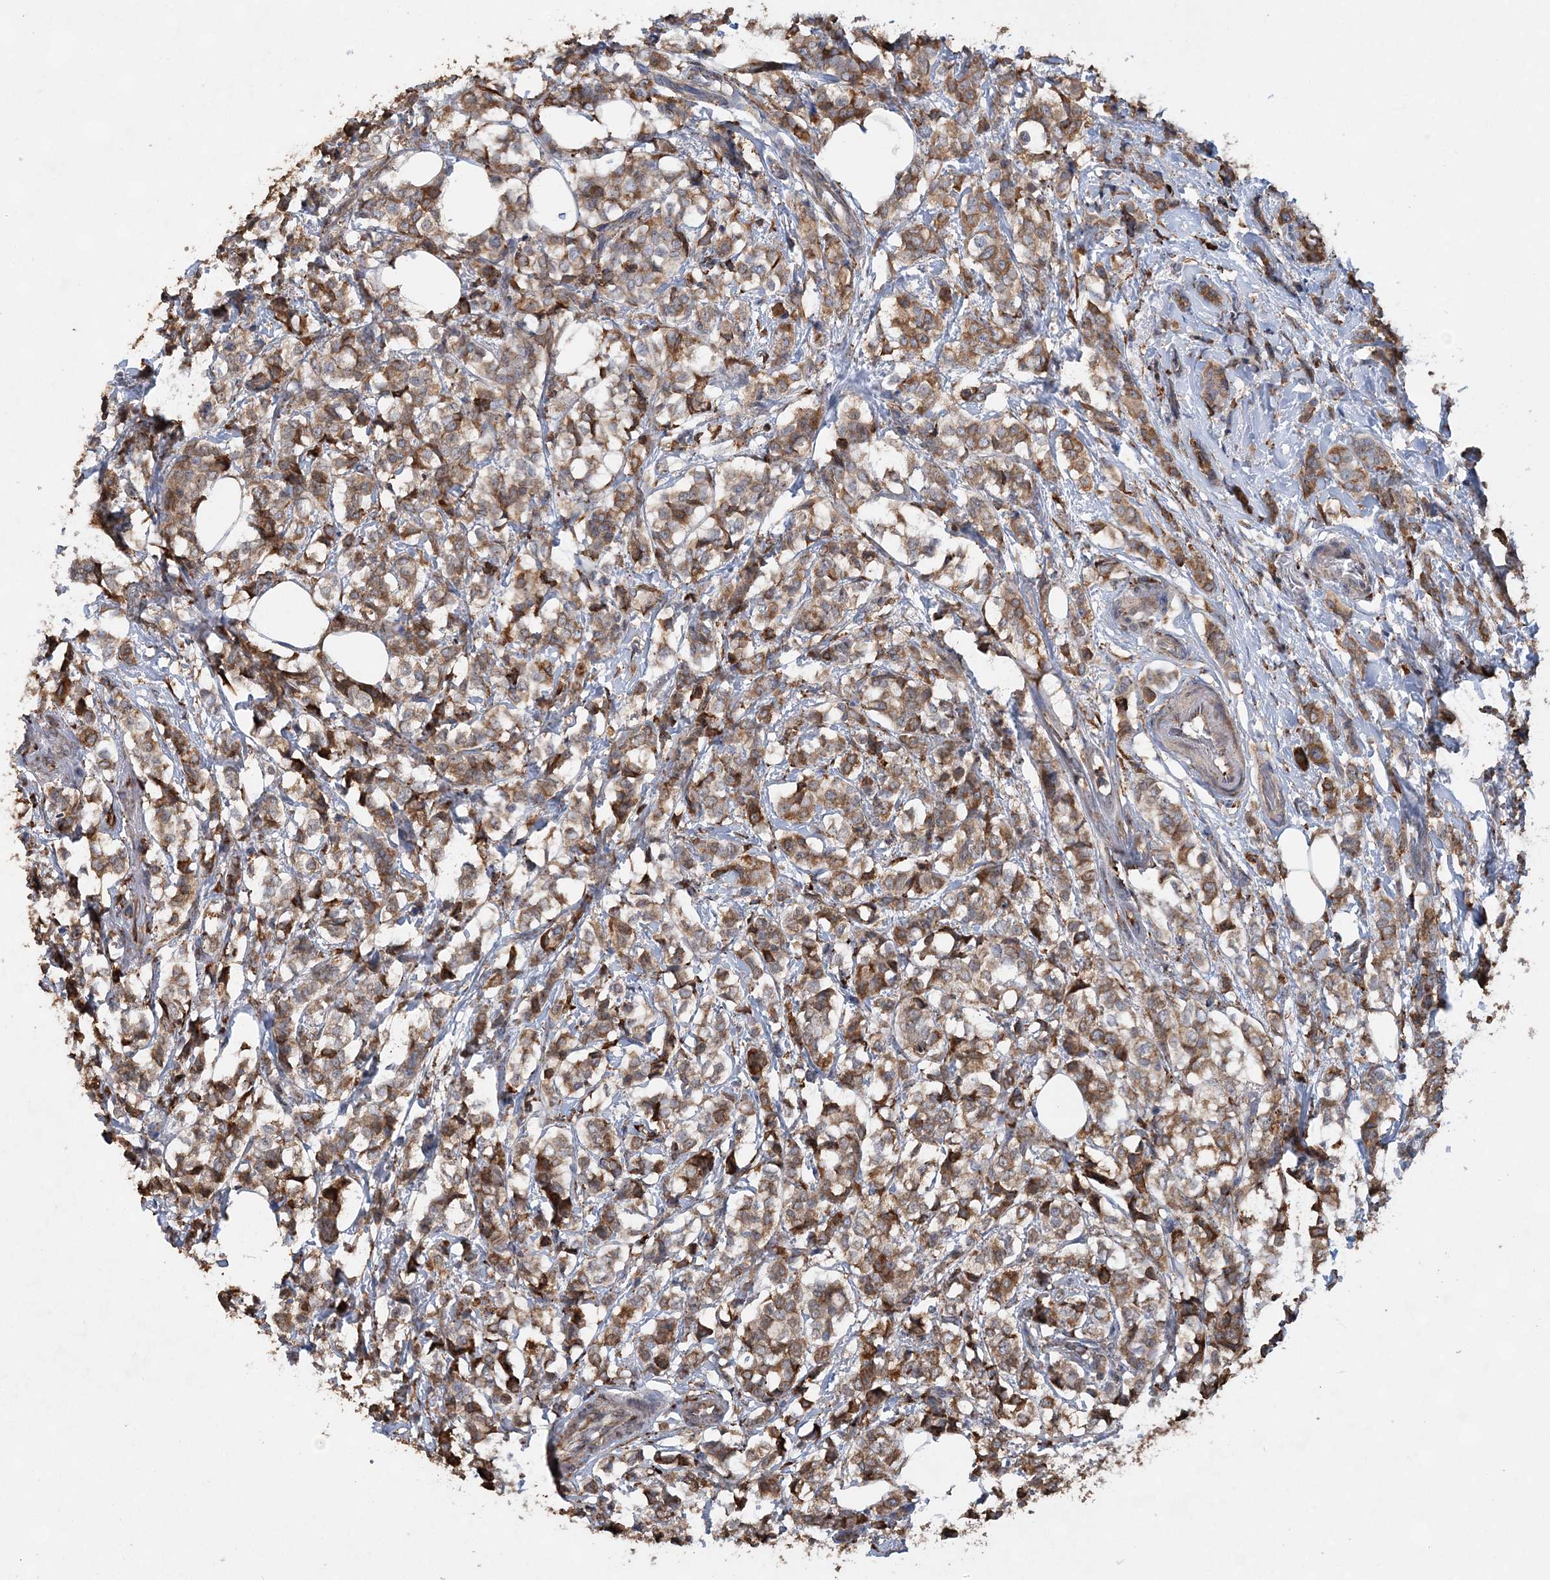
{"staining": {"intensity": "moderate", "quantity": ">75%", "location": "cytoplasmic/membranous"}, "tissue": "breast cancer", "cell_type": "Tumor cells", "image_type": "cancer", "snomed": [{"axis": "morphology", "description": "Lobular carcinoma"}, {"axis": "topography", "description": "Breast"}], "caption": "Brown immunohistochemical staining in human breast cancer (lobular carcinoma) shows moderate cytoplasmic/membranous staining in approximately >75% of tumor cells.", "gene": "WDR12", "patient": {"sex": "female", "age": 60}}